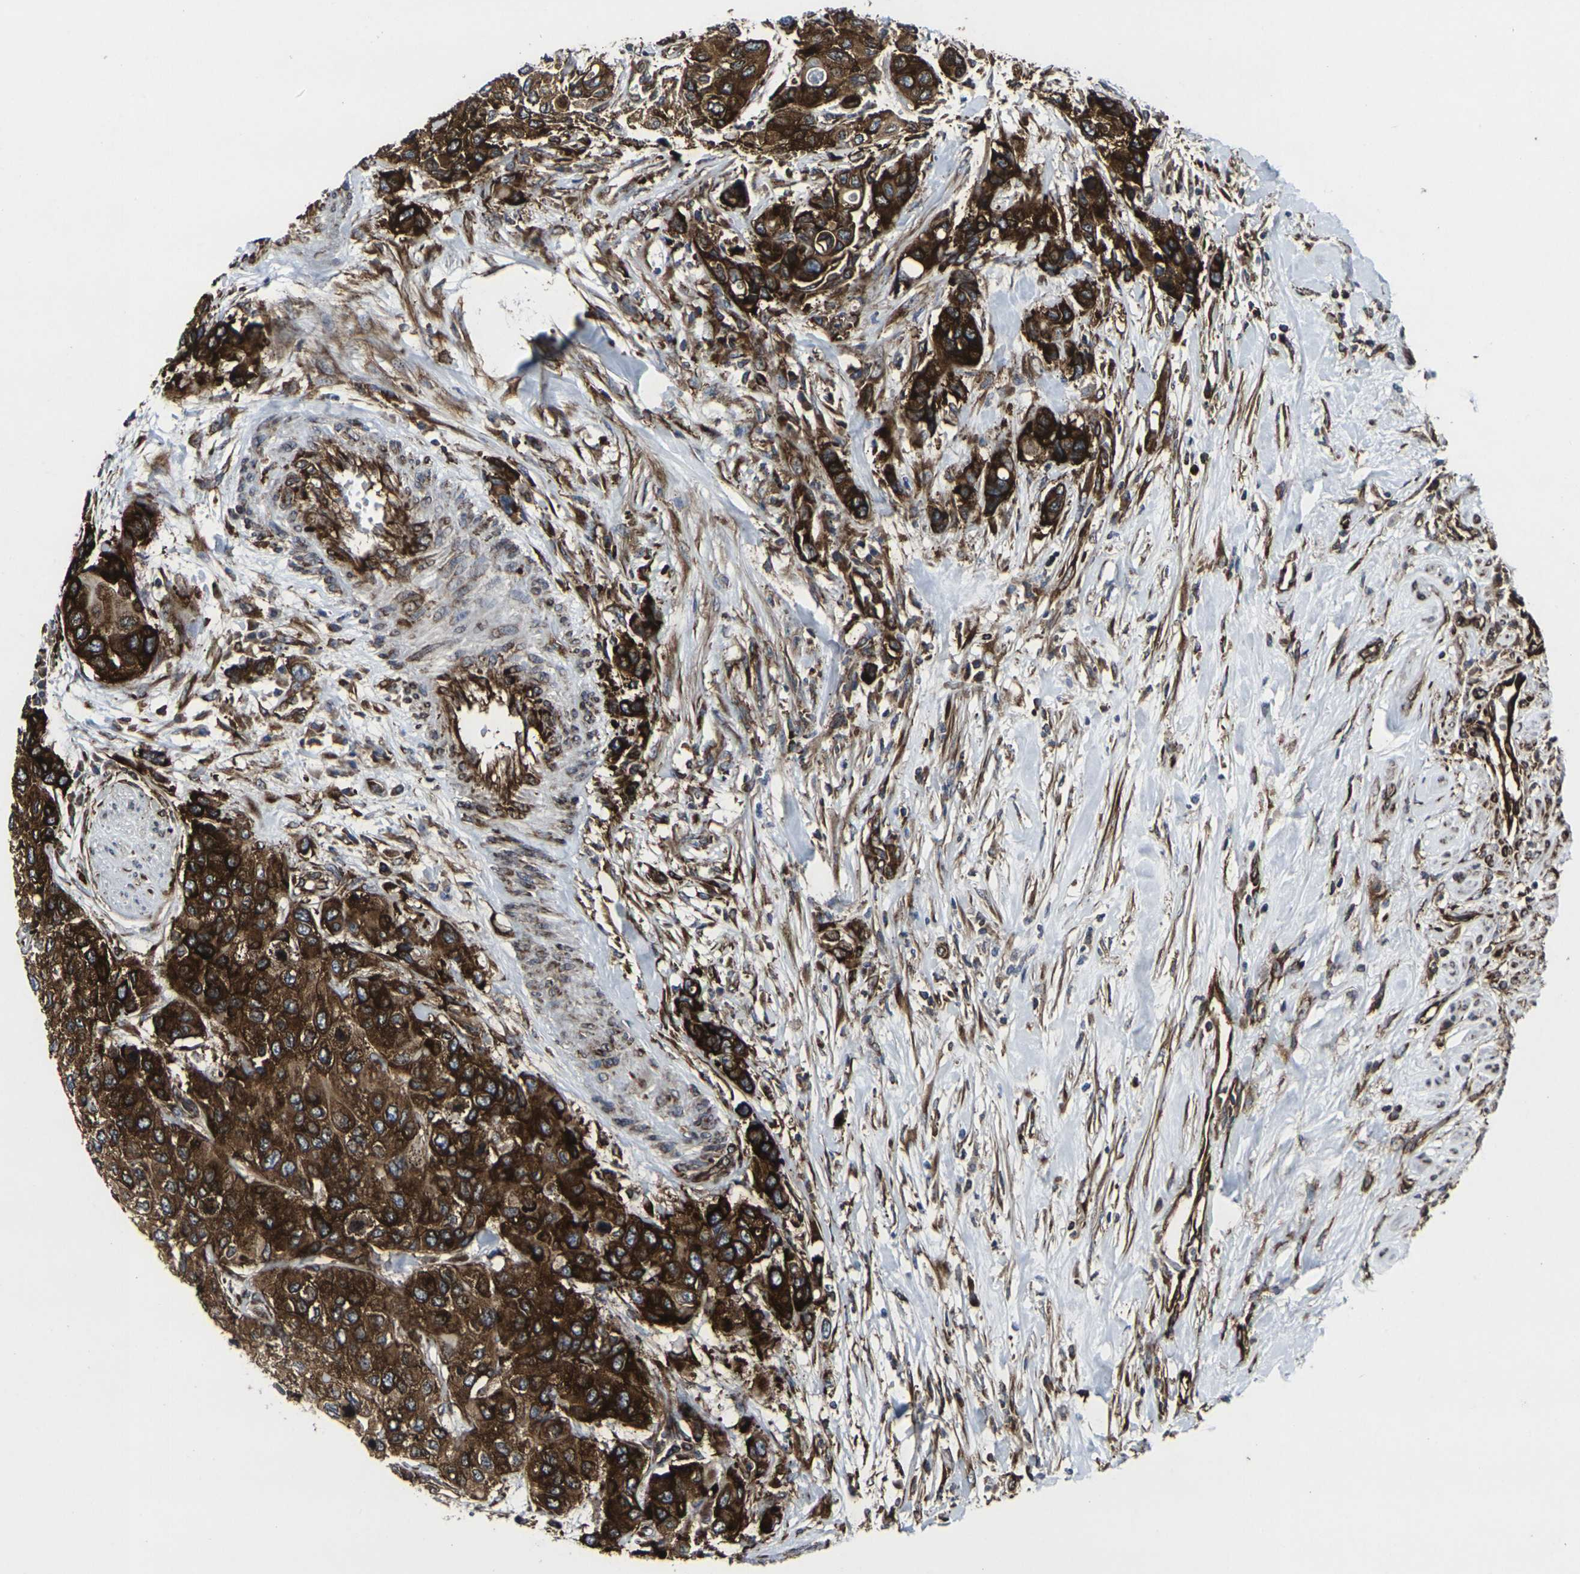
{"staining": {"intensity": "strong", "quantity": ">75%", "location": "cytoplasmic/membranous"}, "tissue": "urothelial cancer", "cell_type": "Tumor cells", "image_type": "cancer", "snomed": [{"axis": "morphology", "description": "Urothelial carcinoma, High grade"}, {"axis": "topography", "description": "Urinary bladder"}], "caption": "This is an image of IHC staining of urothelial cancer, which shows strong staining in the cytoplasmic/membranous of tumor cells.", "gene": "MARCHF2", "patient": {"sex": "female", "age": 56}}